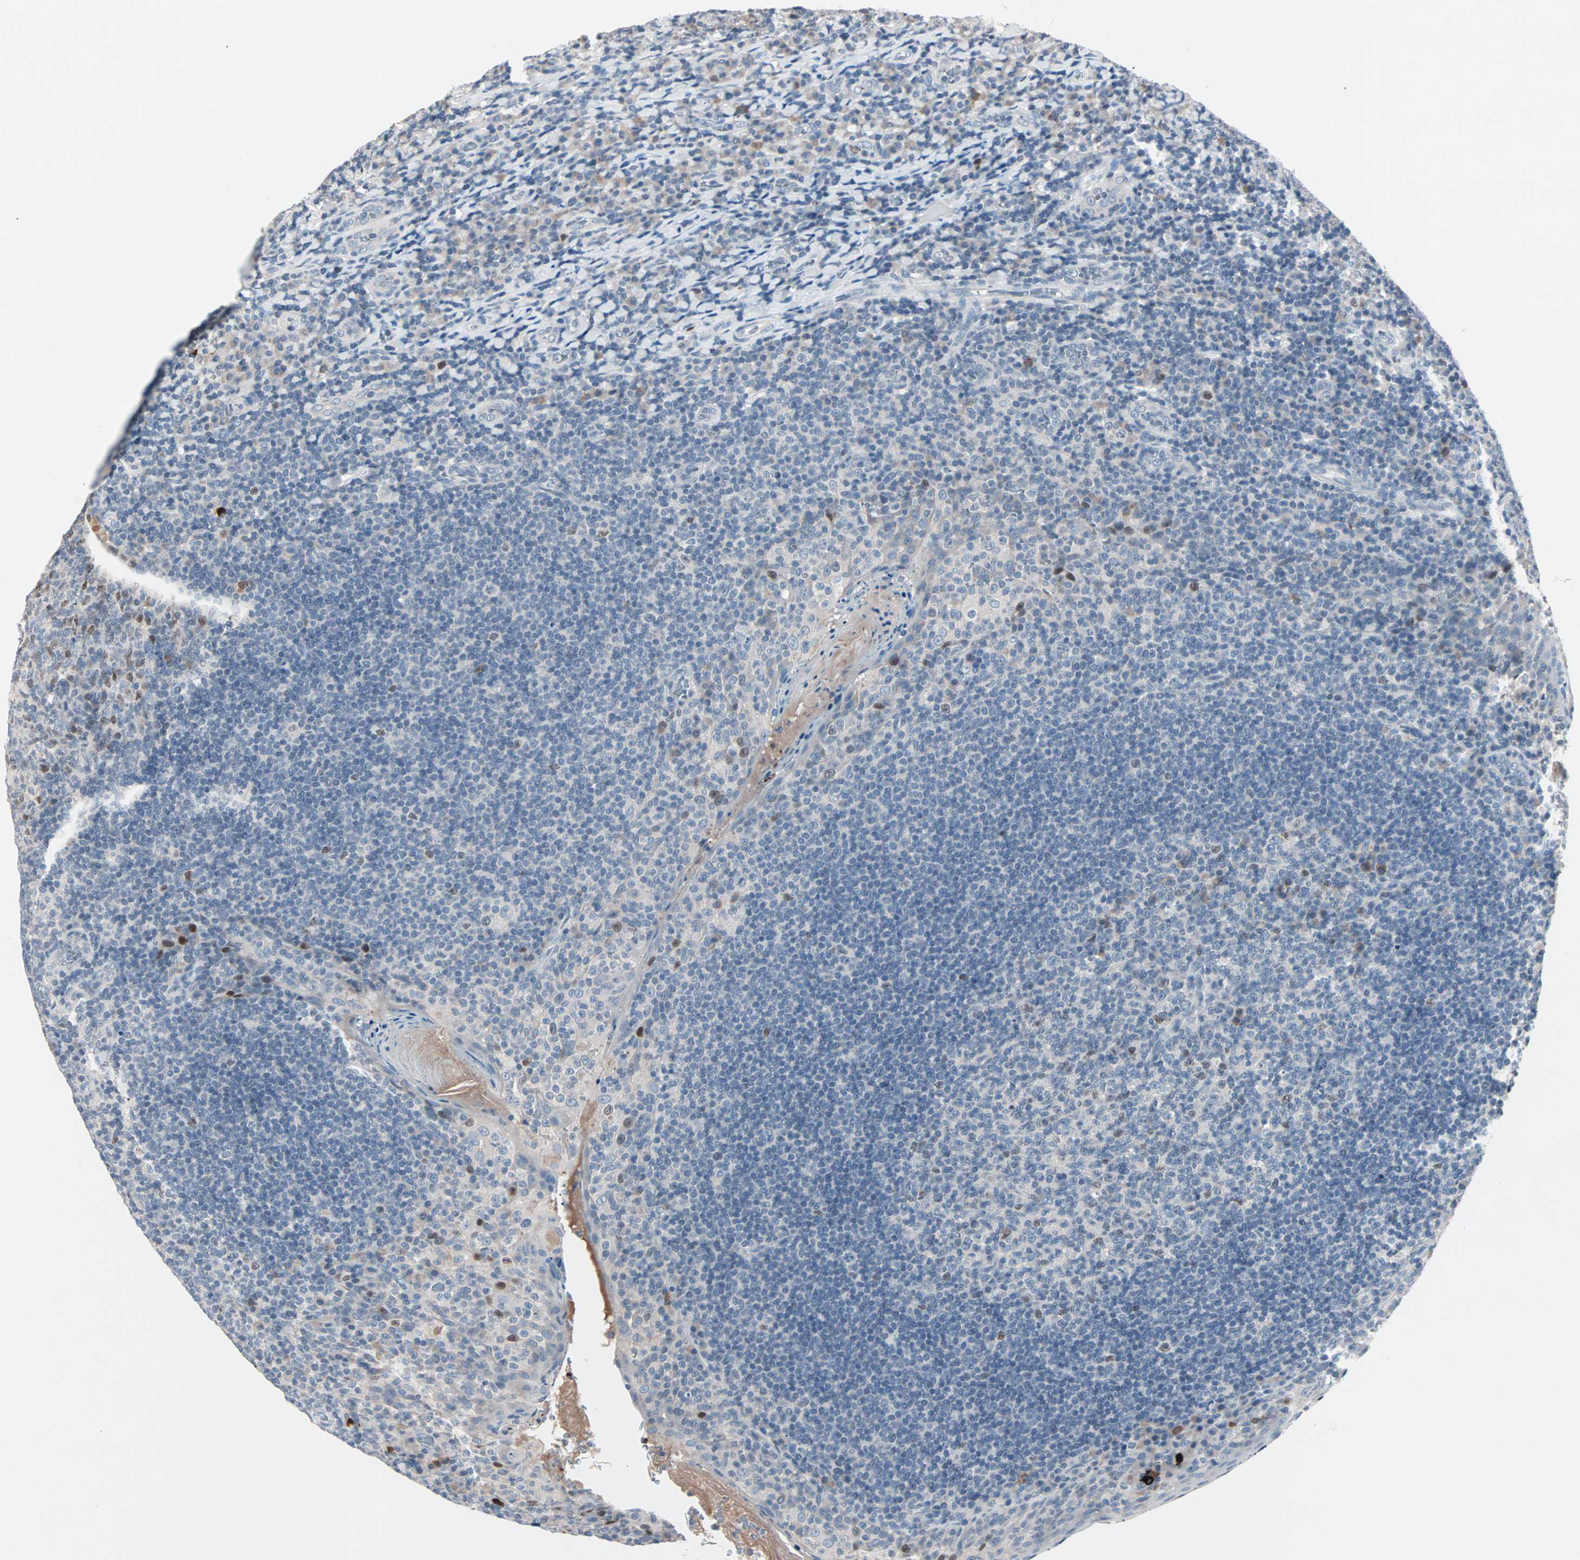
{"staining": {"intensity": "strong", "quantity": "<25%", "location": "nuclear"}, "tissue": "tonsil", "cell_type": "Germinal center cells", "image_type": "normal", "snomed": [{"axis": "morphology", "description": "Normal tissue, NOS"}, {"axis": "topography", "description": "Tonsil"}], "caption": "Normal tonsil was stained to show a protein in brown. There is medium levels of strong nuclear staining in approximately <25% of germinal center cells.", "gene": "CCNE2", "patient": {"sex": "male", "age": 17}}